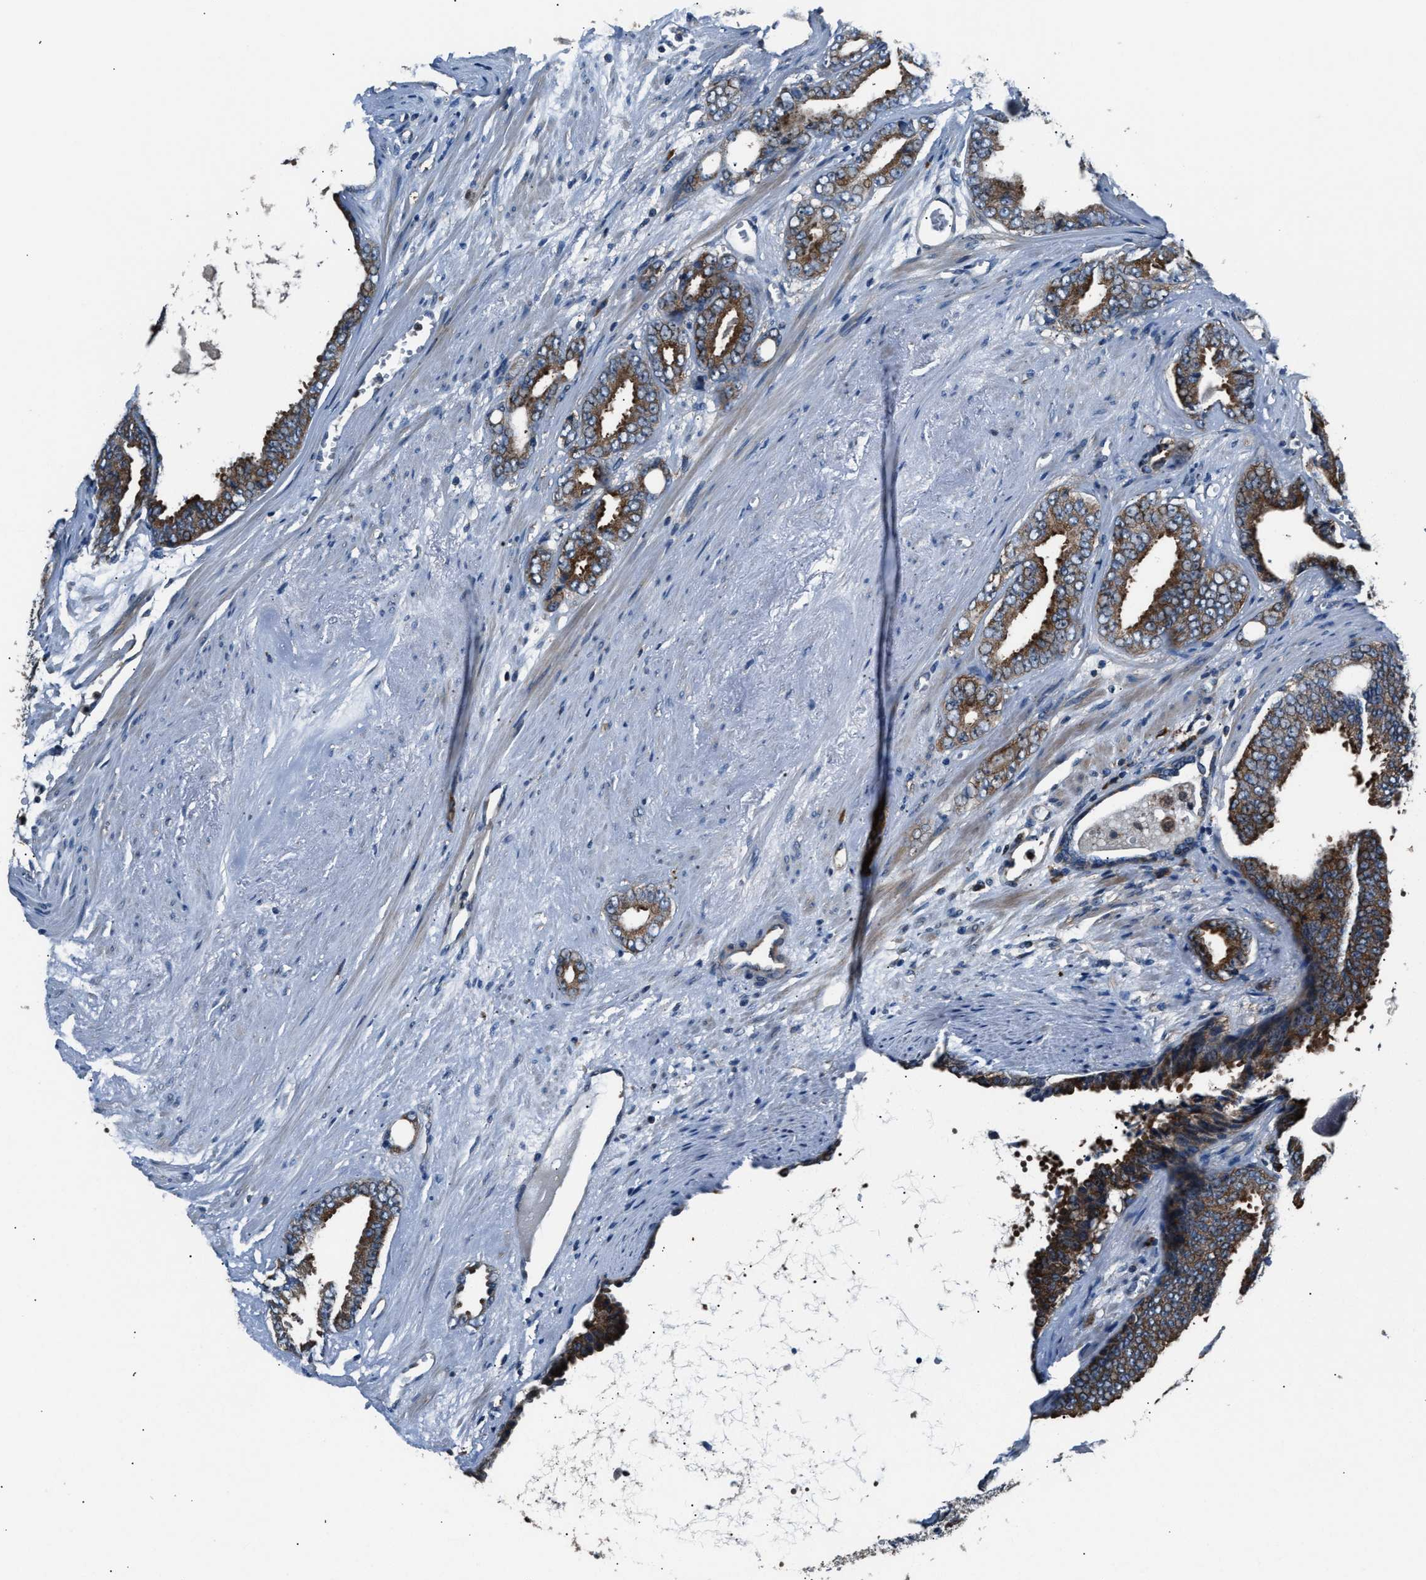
{"staining": {"intensity": "strong", "quantity": ">75%", "location": "cytoplasmic/membranous"}, "tissue": "prostate cancer", "cell_type": "Tumor cells", "image_type": "cancer", "snomed": [{"axis": "morphology", "description": "Adenocarcinoma, Medium grade"}, {"axis": "topography", "description": "Prostate"}], "caption": "There is high levels of strong cytoplasmic/membranous staining in tumor cells of prostate cancer, as demonstrated by immunohistochemical staining (brown color).", "gene": "IMPDH2", "patient": {"sex": "male", "age": 79}}